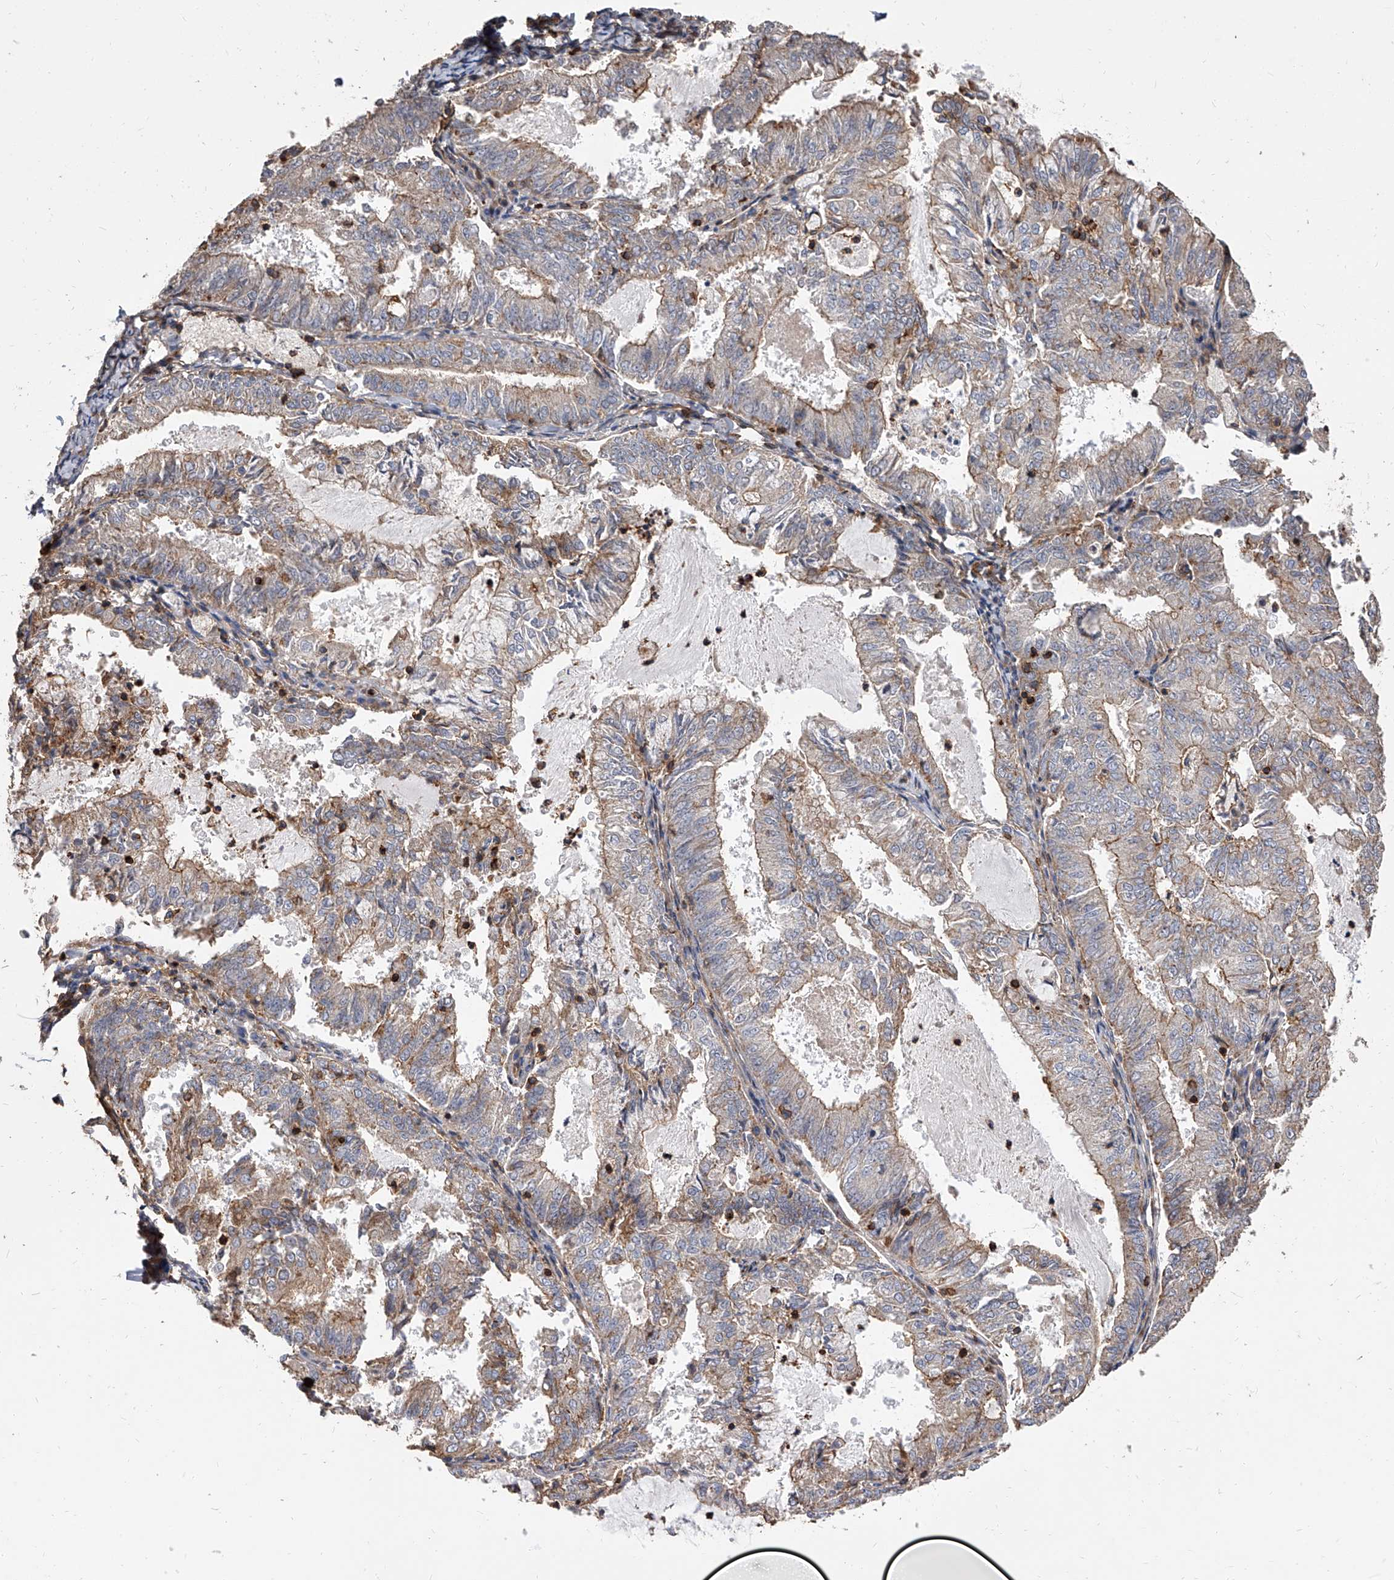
{"staining": {"intensity": "weak", "quantity": "25%-75%", "location": "cytoplasmic/membranous"}, "tissue": "endometrial cancer", "cell_type": "Tumor cells", "image_type": "cancer", "snomed": [{"axis": "morphology", "description": "Adenocarcinoma, NOS"}, {"axis": "topography", "description": "Endometrium"}], "caption": "Protein expression analysis of endometrial cancer (adenocarcinoma) shows weak cytoplasmic/membranous staining in about 25%-75% of tumor cells.", "gene": "PISD", "patient": {"sex": "female", "age": 57}}